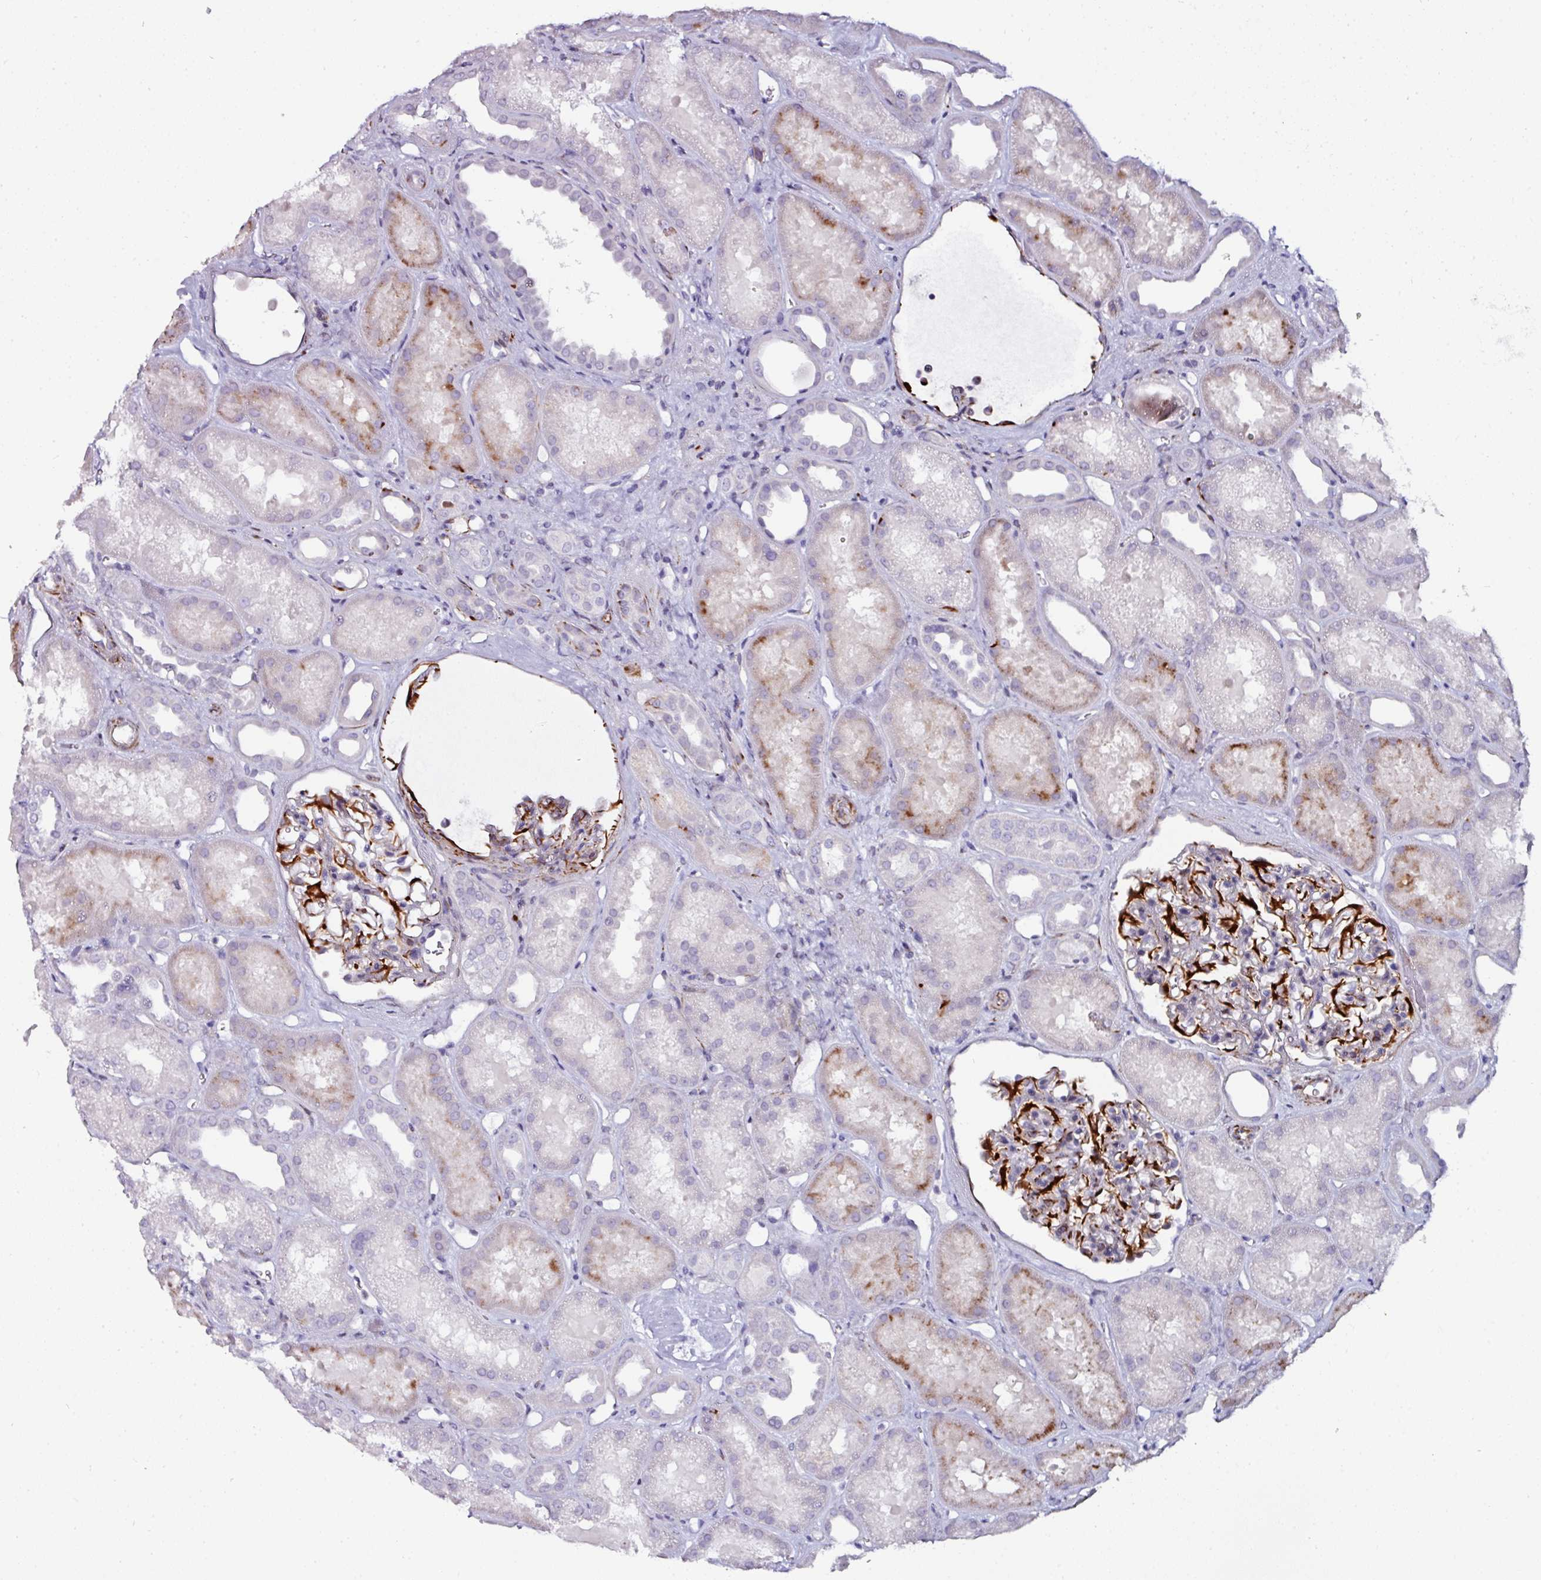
{"staining": {"intensity": "strong", "quantity": "25%-75%", "location": "cytoplasmic/membranous"}, "tissue": "kidney", "cell_type": "Cells in glomeruli", "image_type": "normal", "snomed": [{"axis": "morphology", "description": "Normal tissue, NOS"}, {"axis": "topography", "description": "Kidney"}], "caption": "Immunohistochemistry (IHC) micrograph of normal kidney stained for a protein (brown), which shows high levels of strong cytoplasmic/membranous positivity in approximately 25%-75% of cells in glomeruli.", "gene": "TMPRSS9", "patient": {"sex": "male", "age": 61}}